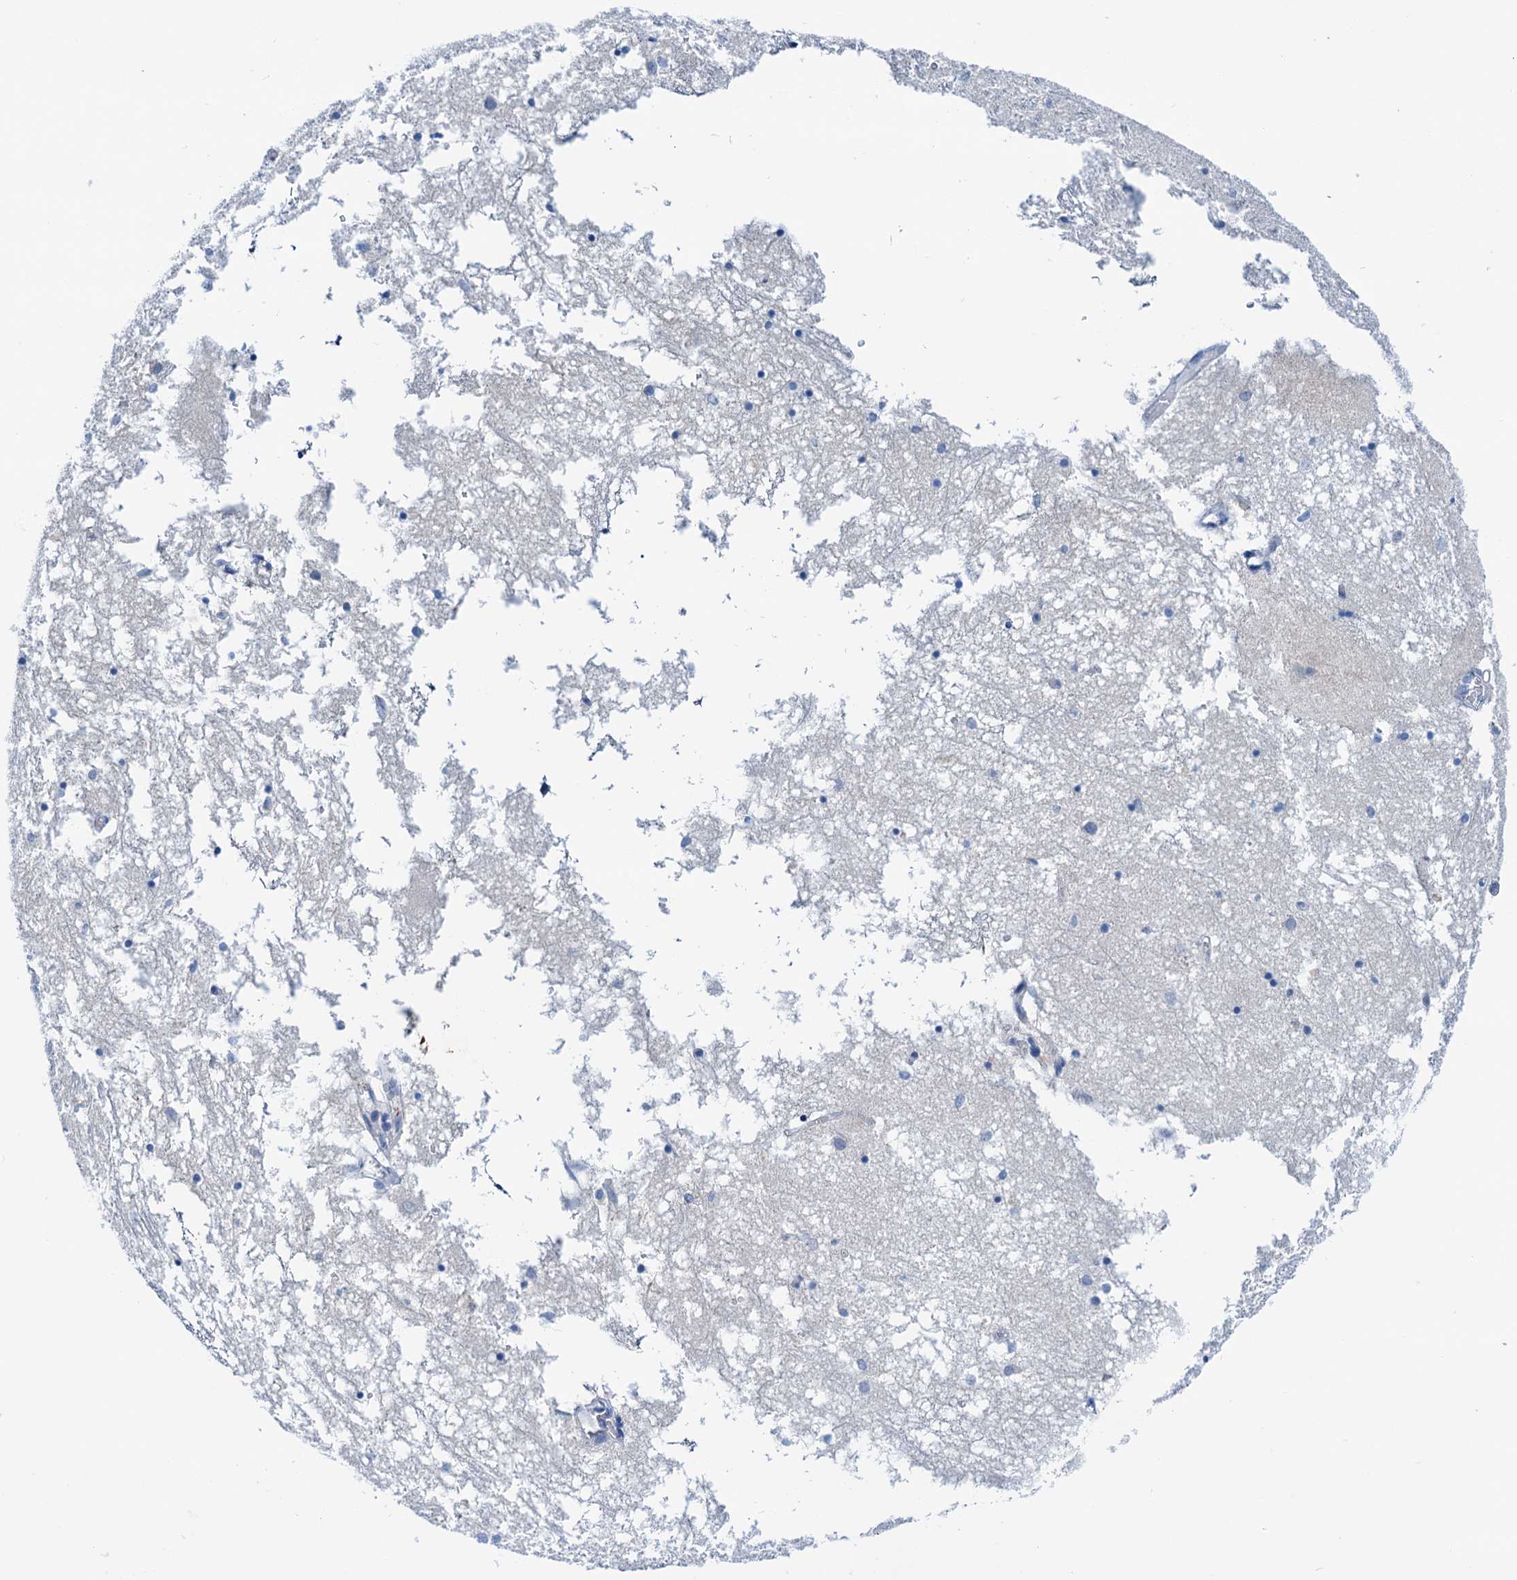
{"staining": {"intensity": "negative", "quantity": "none", "location": "none"}, "tissue": "hippocampus", "cell_type": "Glial cells", "image_type": "normal", "snomed": [{"axis": "morphology", "description": "Normal tissue, NOS"}, {"axis": "topography", "description": "Hippocampus"}], "caption": "IHC image of normal hippocampus: human hippocampus stained with DAB (3,3'-diaminobenzidine) displays no significant protein expression in glial cells. The staining was performed using DAB (3,3'-diaminobenzidine) to visualize the protein expression in brown, while the nuclei were stained in blue with hematoxylin (Magnification: 20x).", "gene": "KNDC1", "patient": {"sex": "male", "age": 70}}